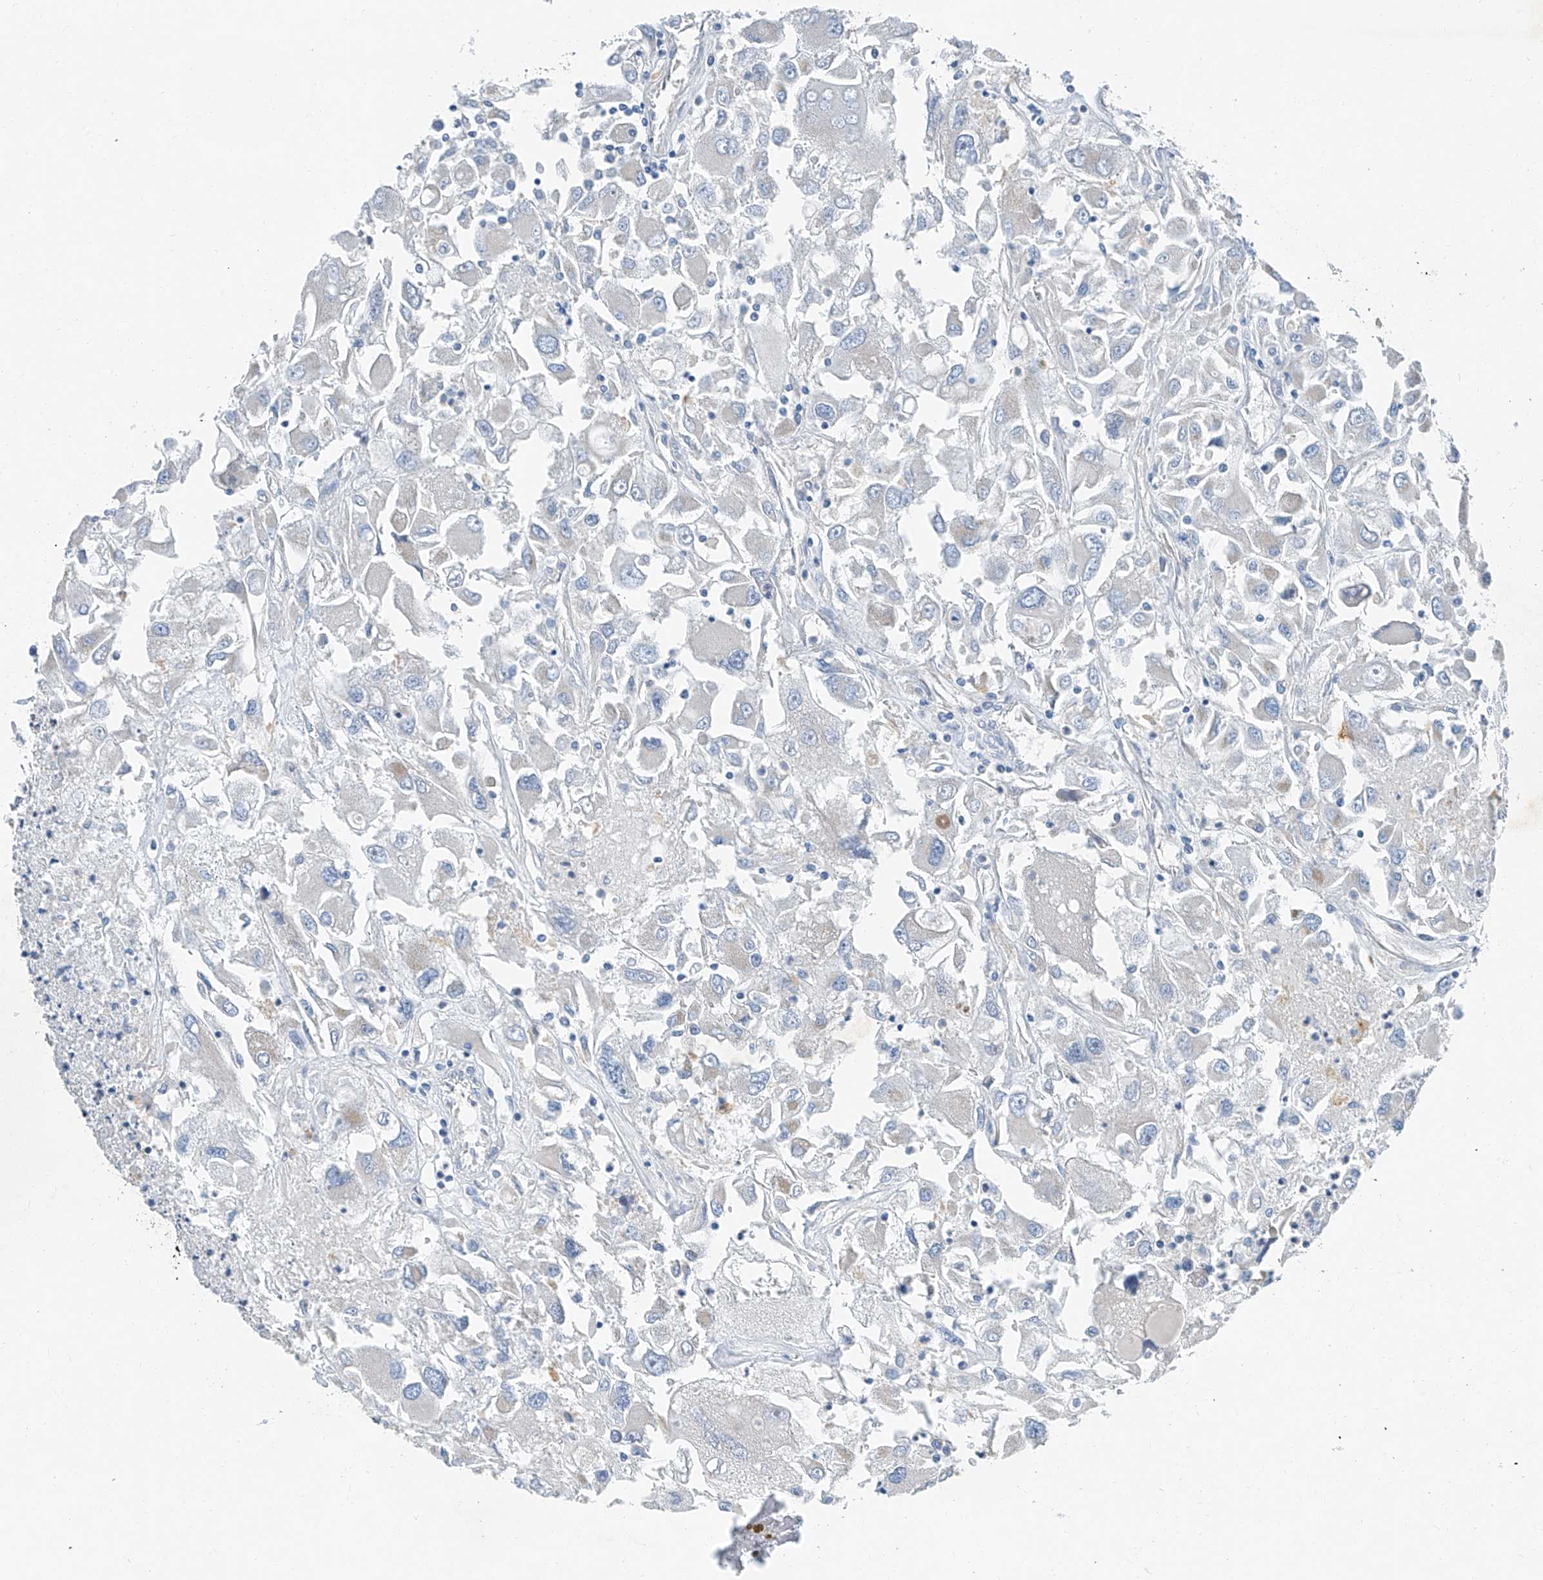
{"staining": {"intensity": "negative", "quantity": "none", "location": "none"}, "tissue": "renal cancer", "cell_type": "Tumor cells", "image_type": "cancer", "snomed": [{"axis": "morphology", "description": "Adenocarcinoma, NOS"}, {"axis": "topography", "description": "Kidney"}], "caption": "Immunohistochemistry photomicrograph of renal cancer (adenocarcinoma) stained for a protein (brown), which reveals no staining in tumor cells.", "gene": "MDGA1", "patient": {"sex": "female", "age": 52}}